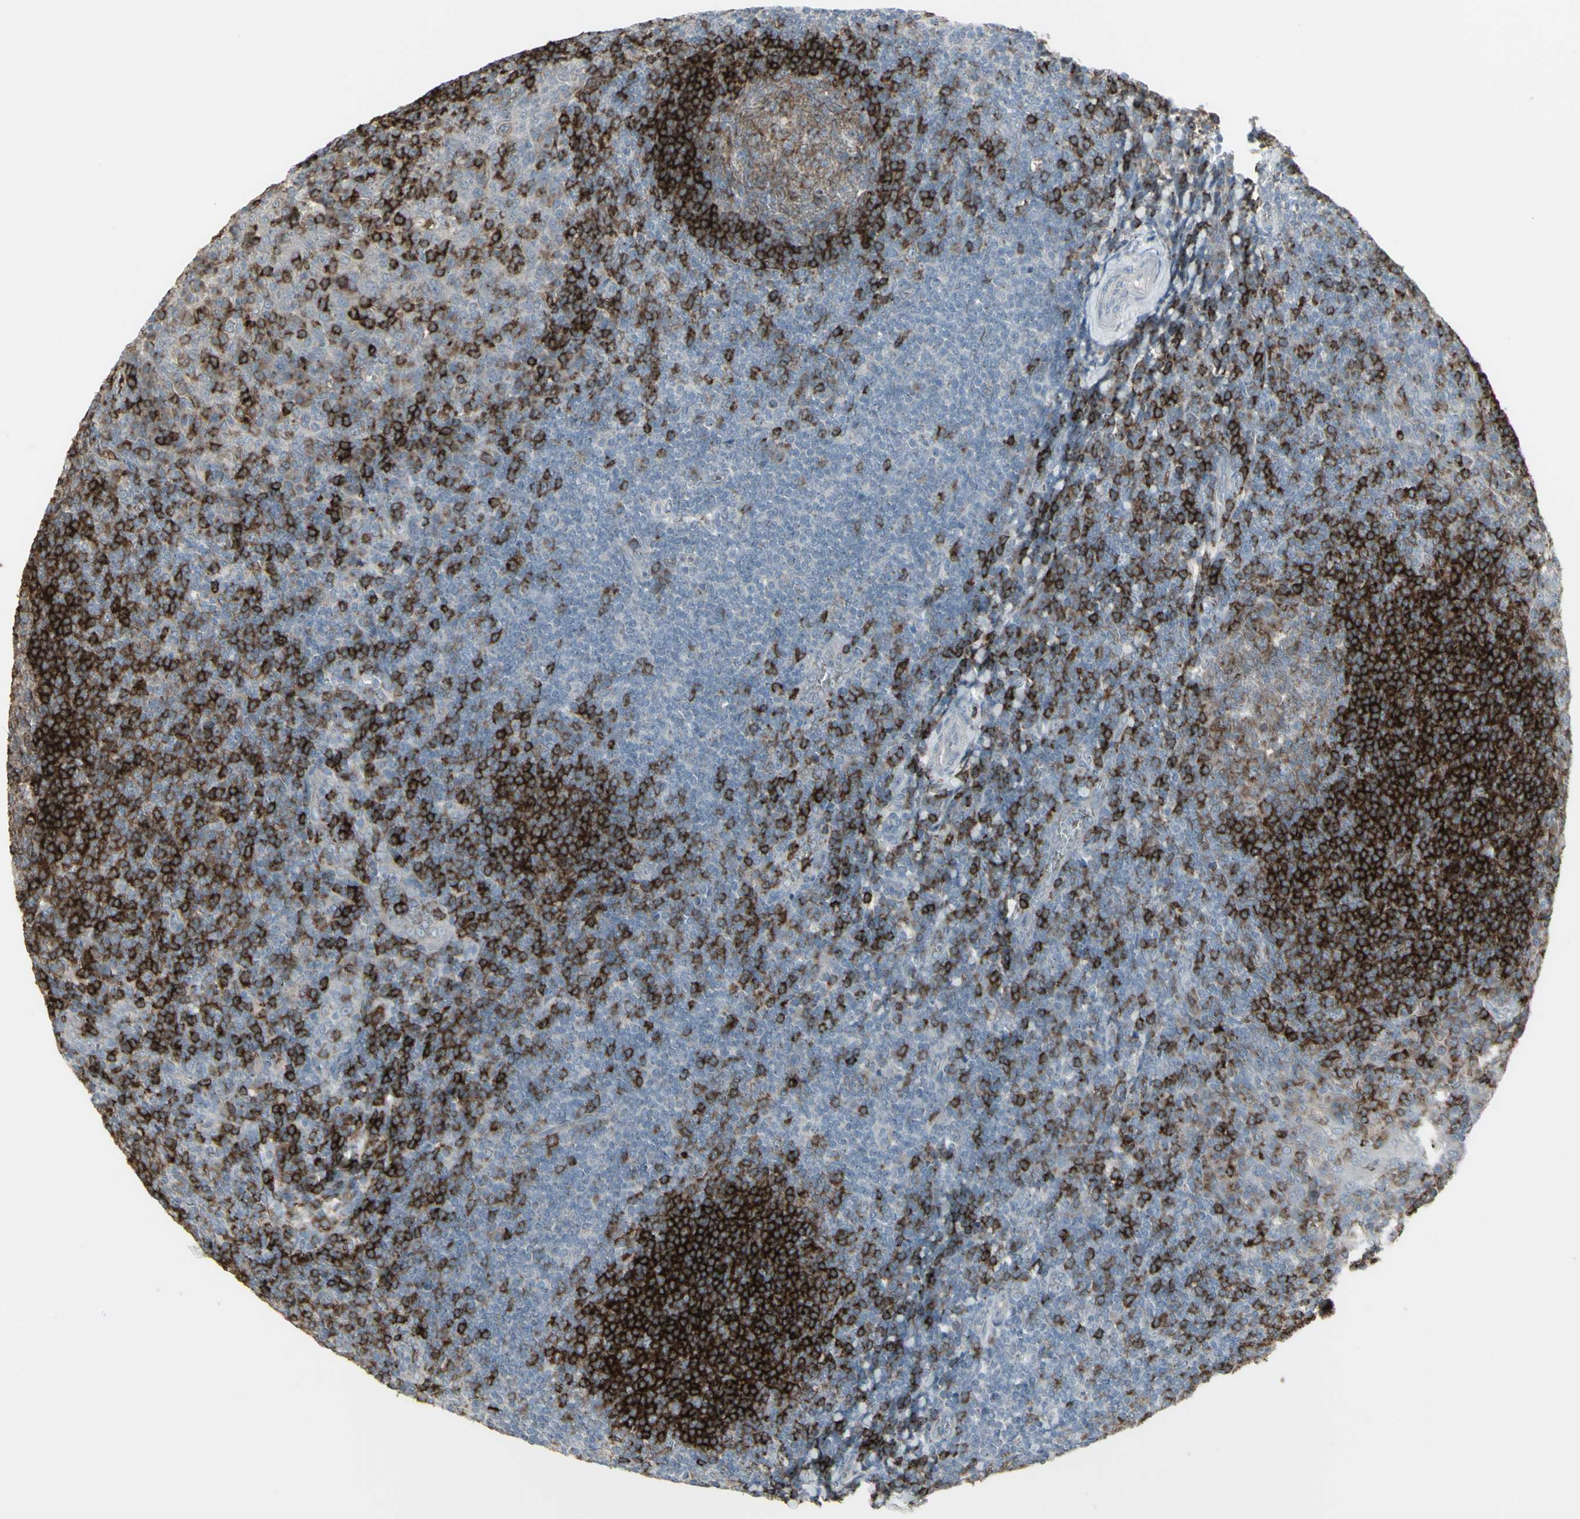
{"staining": {"intensity": "strong", "quantity": ">75%", "location": "cytoplasmic/membranous"}, "tissue": "tonsil", "cell_type": "Germinal center cells", "image_type": "normal", "snomed": [{"axis": "morphology", "description": "Normal tissue, NOS"}, {"axis": "topography", "description": "Tonsil"}], "caption": "DAB immunohistochemical staining of unremarkable tonsil displays strong cytoplasmic/membranous protein staining in about >75% of germinal center cells.", "gene": "CD79B", "patient": {"sex": "male", "age": 31}}